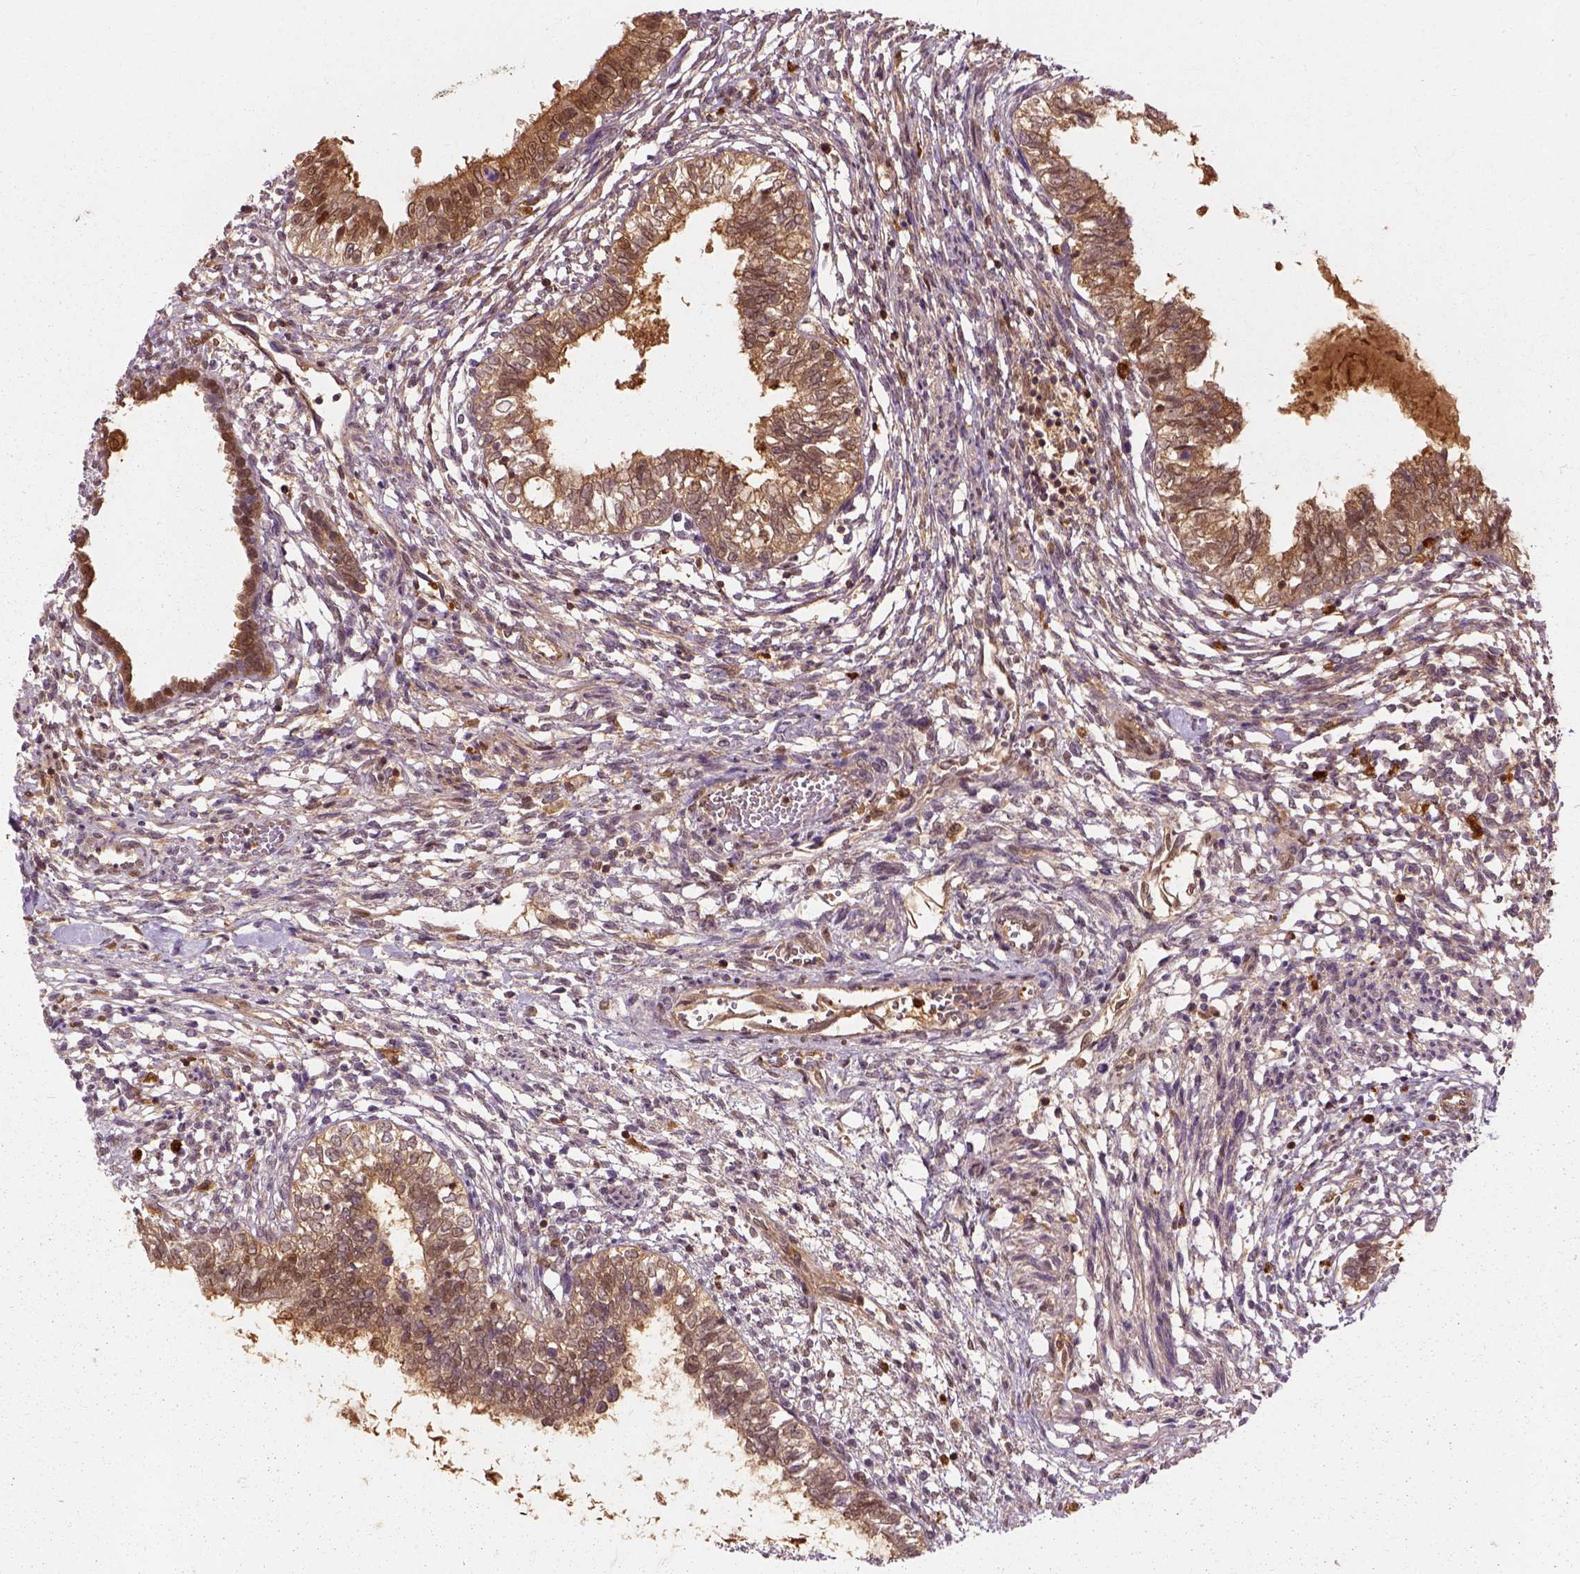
{"staining": {"intensity": "moderate", "quantity": ">75%", "location": "cytoplasmic/membranous"}, "tissue": "testis cancer", "cell_type": "Tumor cells", "image_type": "cancer", "snomed": [{"axis": "morphology", "description": "Carcinoma, Embryonal, NOS"}, {"axis": "topography", "description": "Testis"}], "caption": "Embryonal carcinoma (testis) stained with immunohistochemistry shows moderate cytoplasmic/membranous staining in about >75% of tumor cells. (DAB (3,3'-diaminobenzidine) IHC, brown staining for protein, blue staining for nuclei).", "gene": "GPI", "patient": {"sex": "male", "age": 37}}